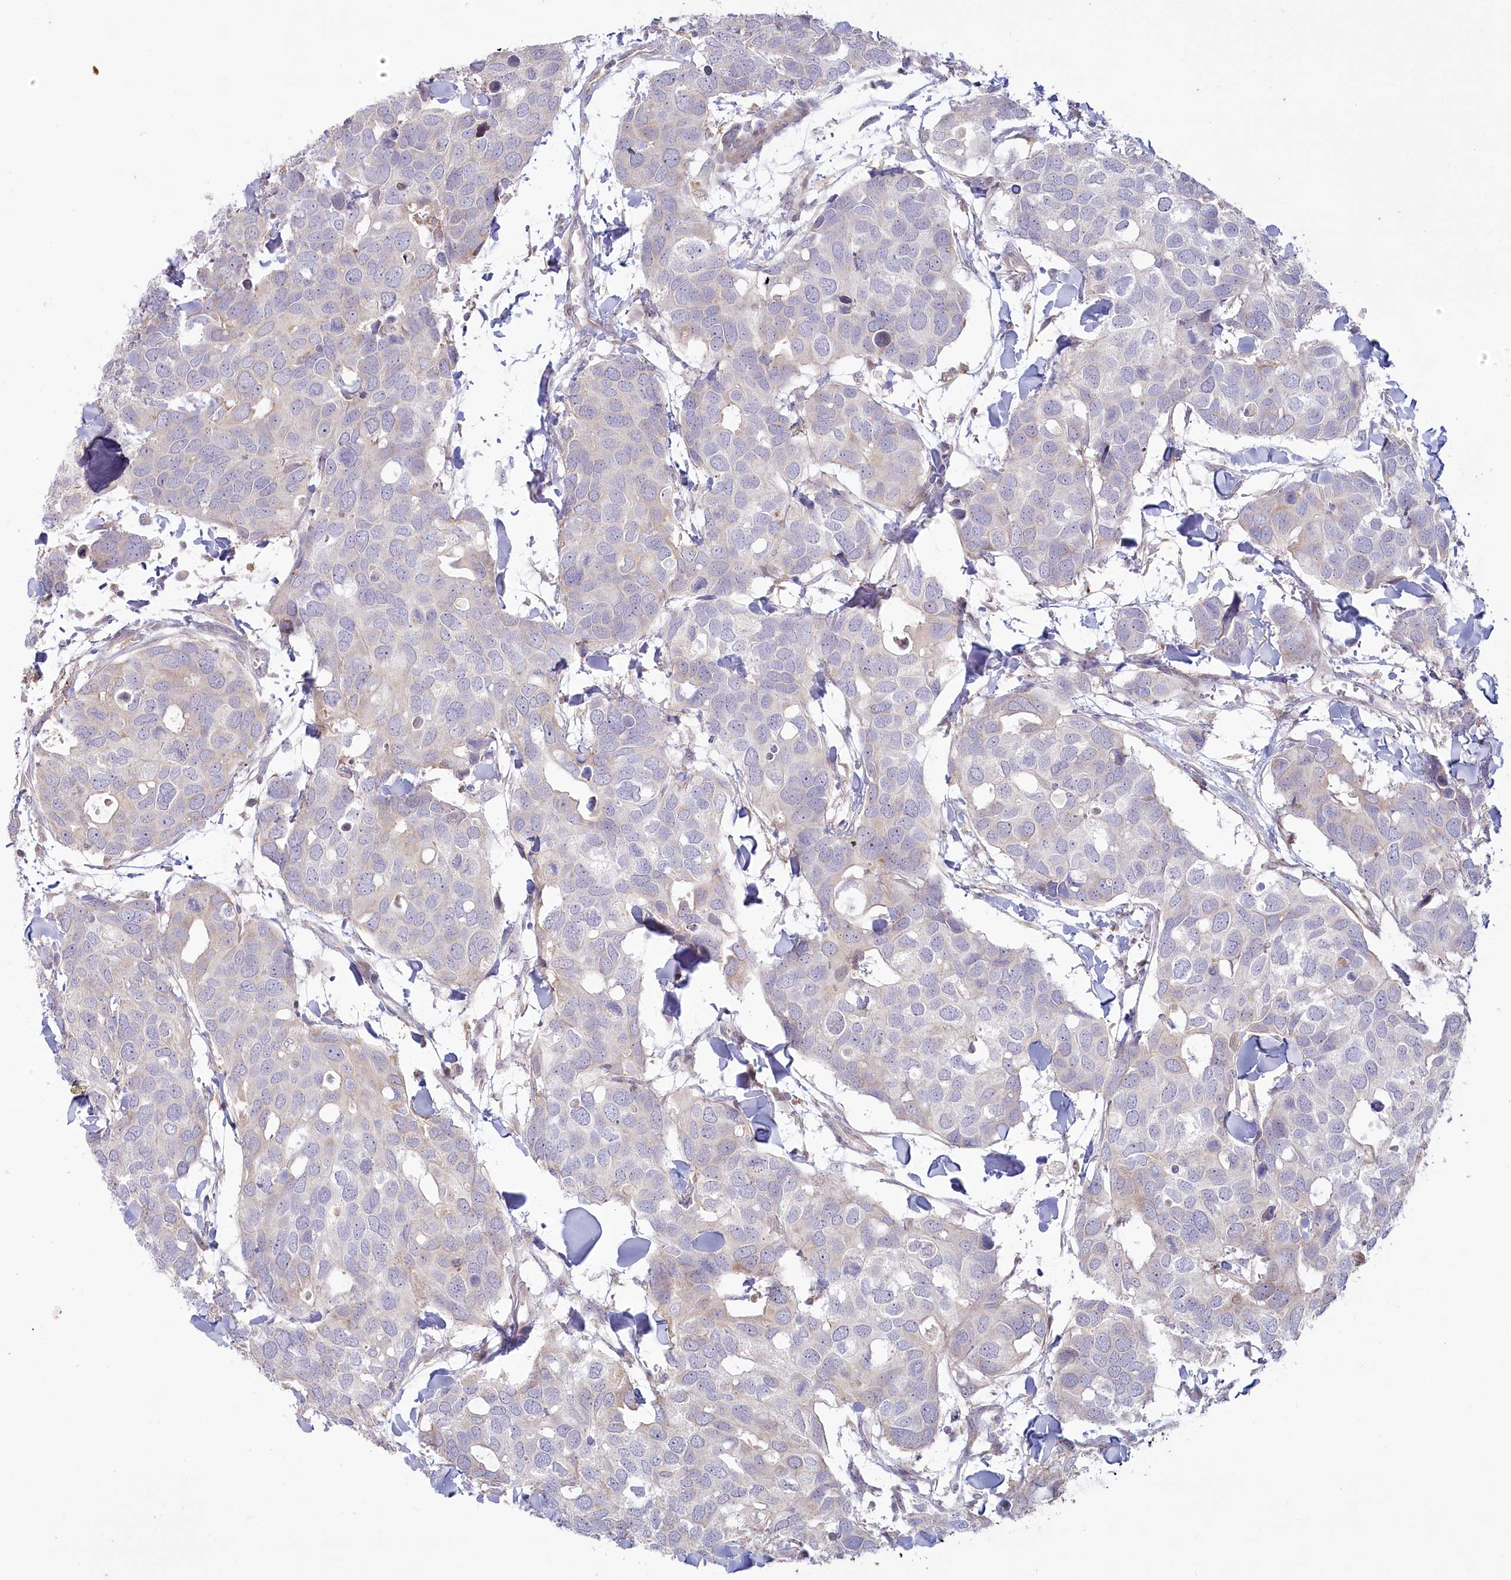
{"staining": {"intensity": "negative", "quantity": "none", "location": "none"}, "tissue": "breast cancer", "cell_type": "Tumor cells", "image_type": "cancer", "snomed": [{"axis": "morphology", "description": "Duct carcinoma"}, {"axis": "topography", "description": "Breast"}], "caption": "Immunohistochemical staining of human intraductal carcinoma (breast) displays no significant positivity in tumor cells.", "gene": "MTG1", "patient": {"sex": "female", "age": 83}}